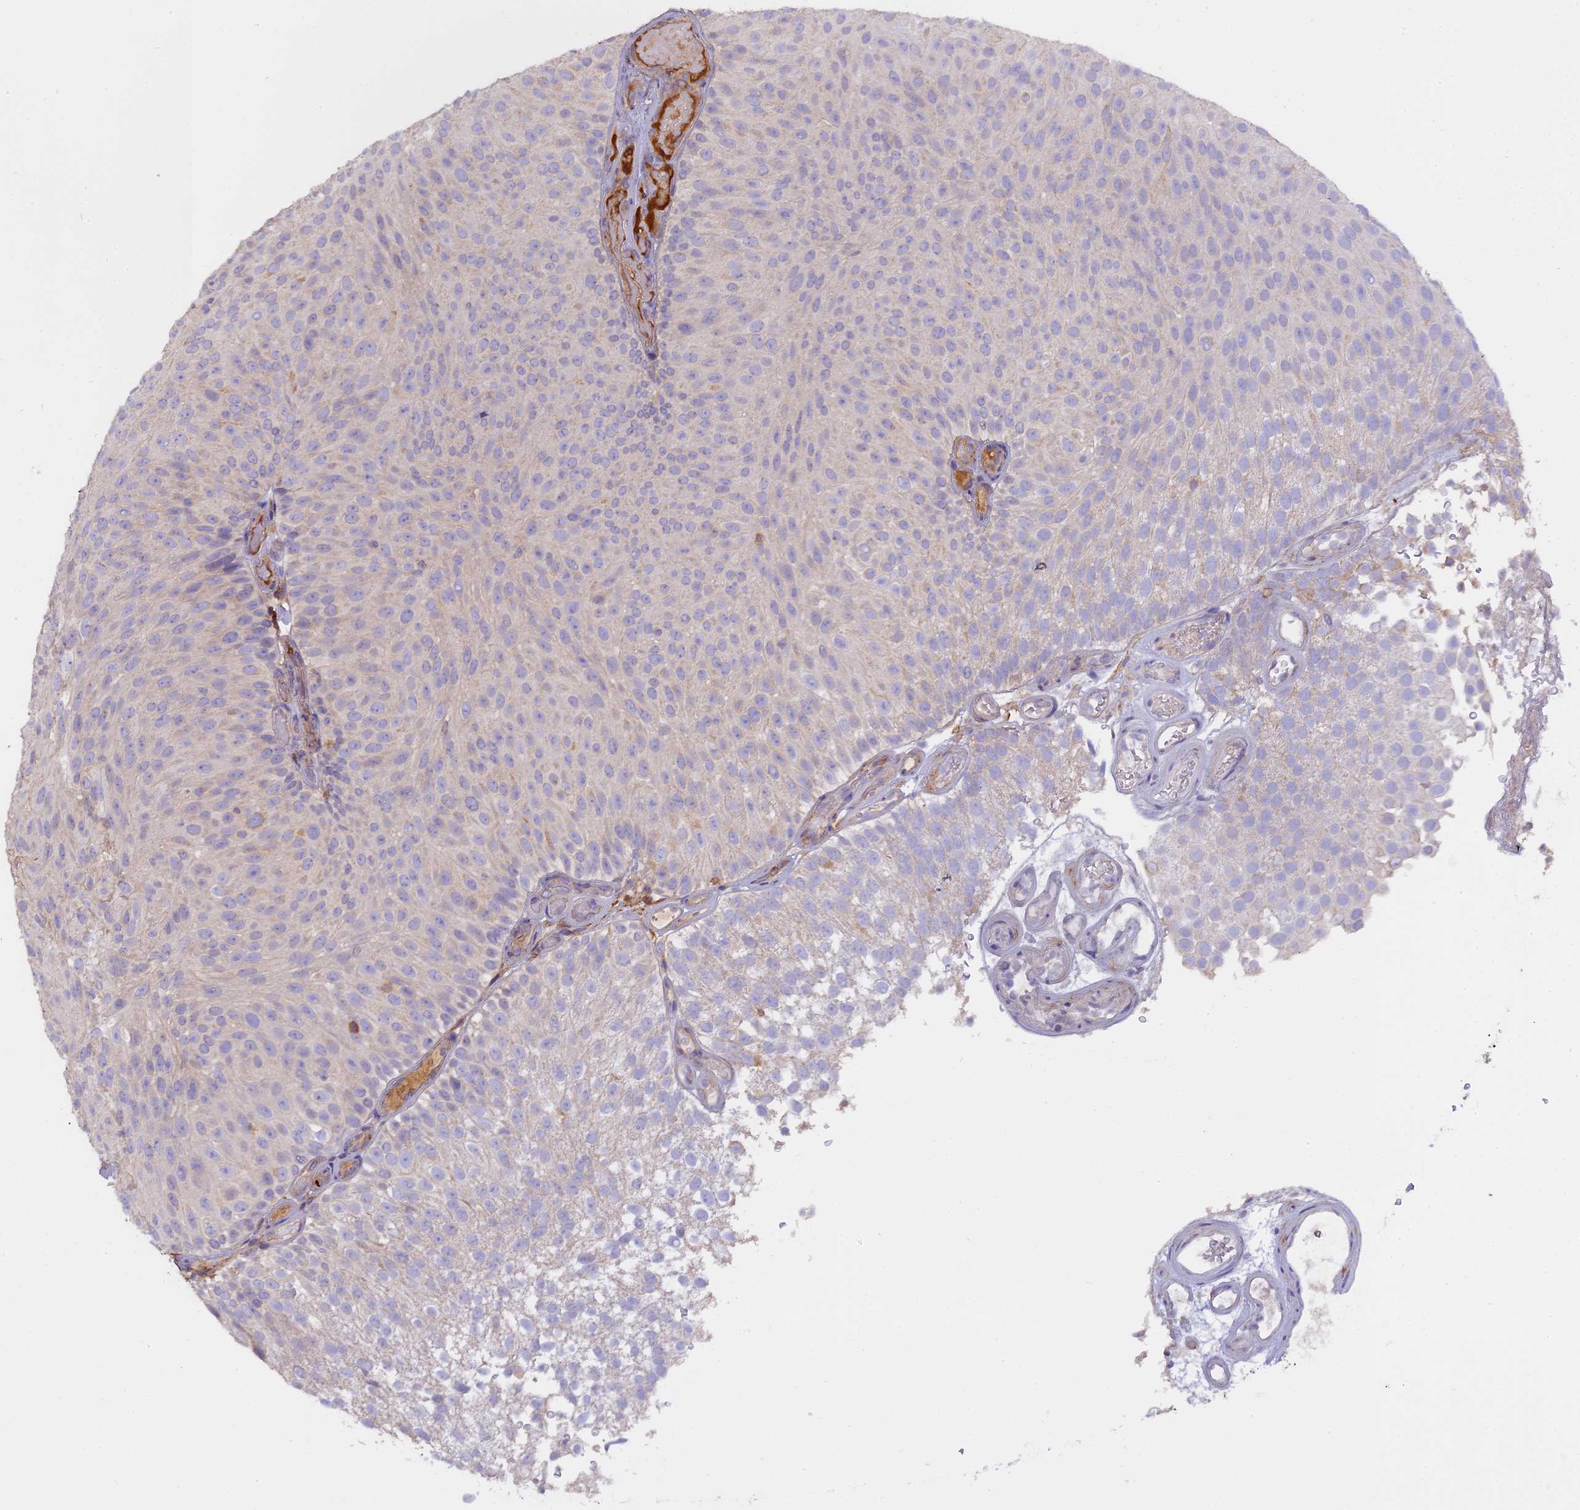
{"staining": {"intensity": "negative", "quantity": "none", "location": "none"}, "tissue": "urothelial cancer", "cell_type": "Tumor cells", "image_type": "cancer", "snomed": [{"axis": "morphology", "description": "Urothelial carcinoma, Low grade"}, {"axis": "topography", "description": "Urinary bladder"}], "caption": "The IHC histopathology image has no significant positivity in tumor cells of low-grade urothelial carcinoma tissue.", "gene": "CFAP119", "patient": {"sex": "male", "age": 78}}